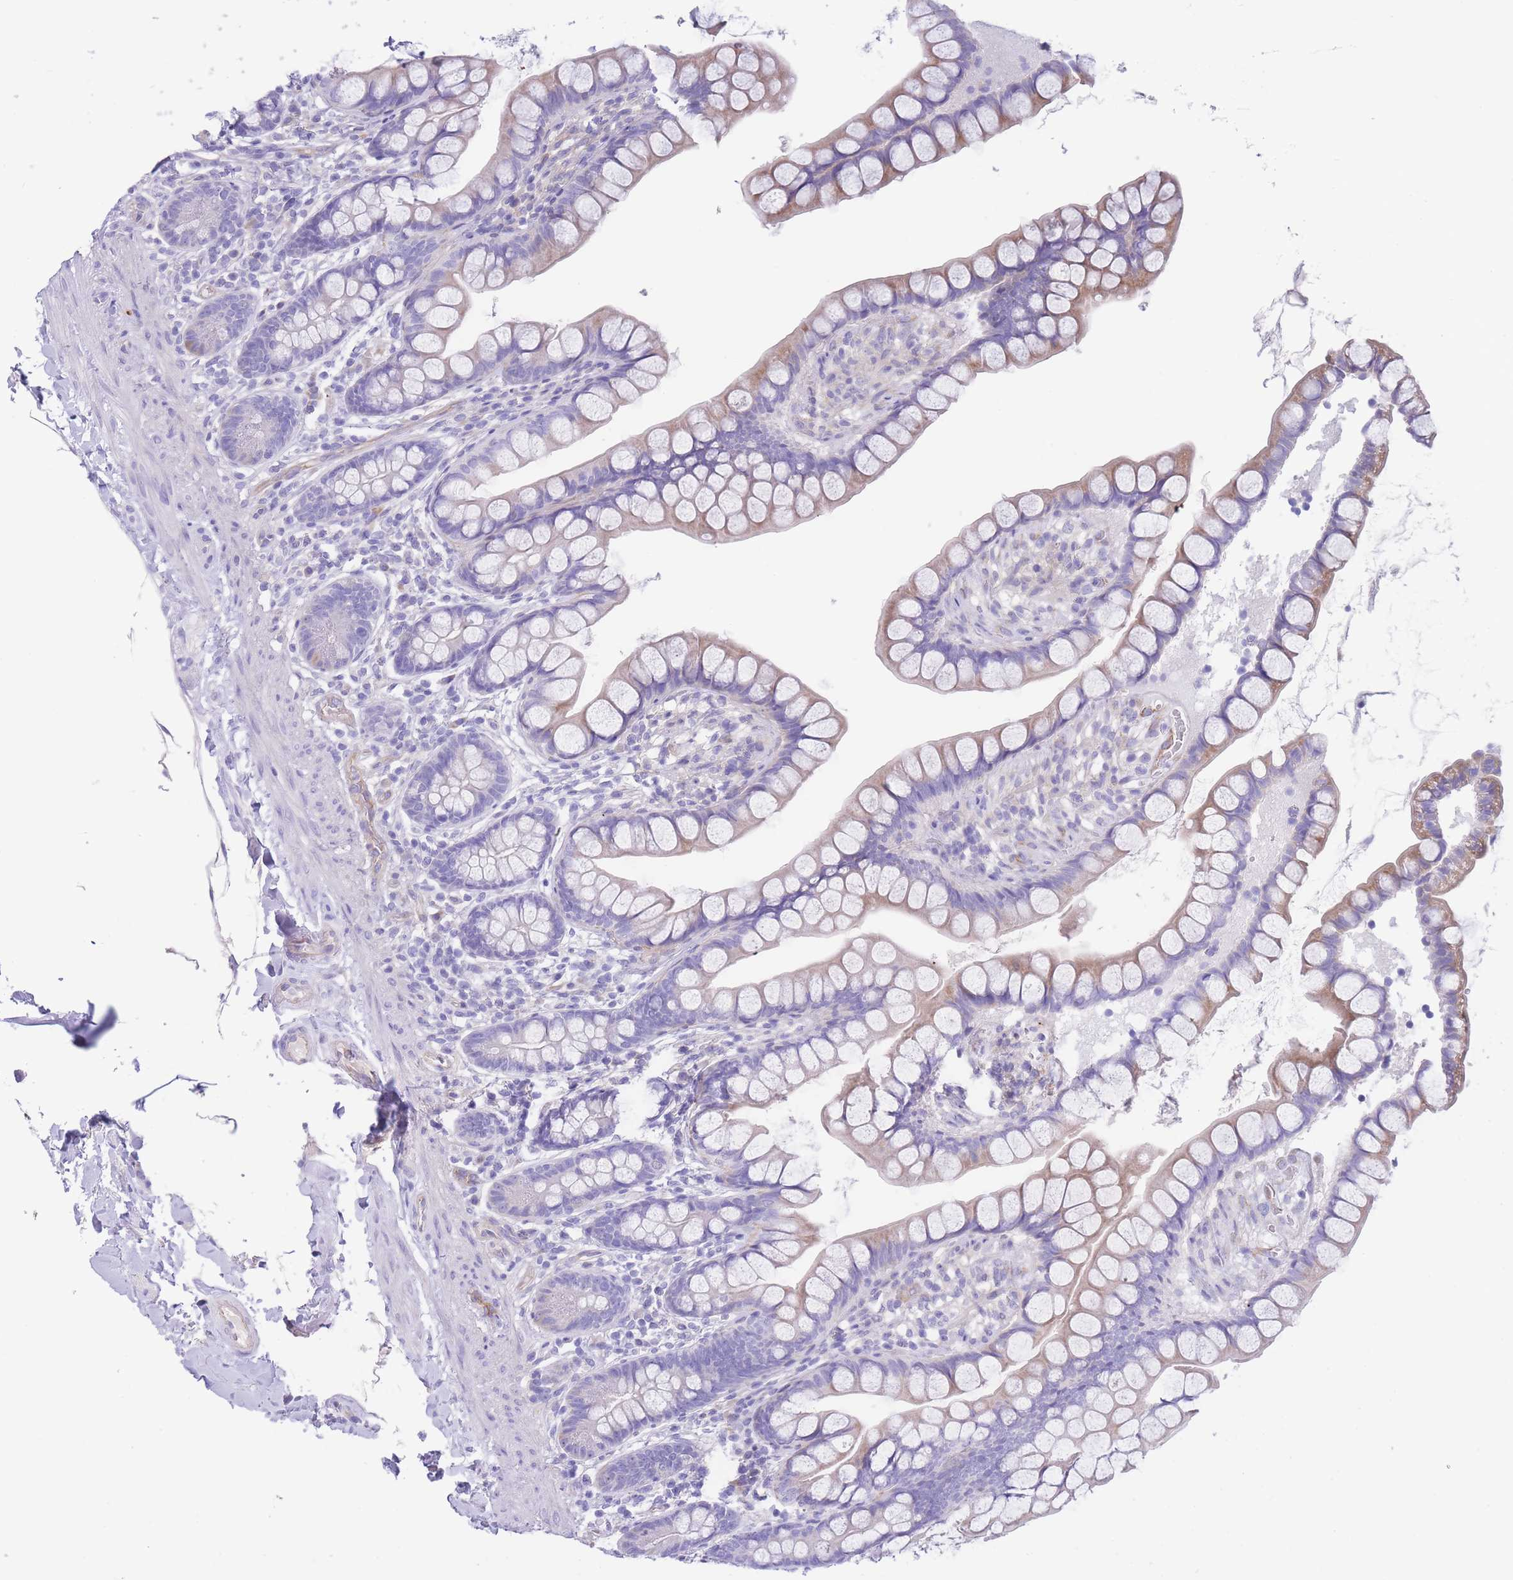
{"staining": {"intensity": "weak", "quantity": "25%-75%", "location": "cytoplasmic/membranous"}, "tissue": "small intestine", "cell_type": "Glandular cells", "image_type": "normal", "snomed": [{"axis": "morphology", "description": "Normal tissue, NOS"}, {"axis": "topography", "description": "Small intestine"}], "caption": "About 25%-75% of glandular cells in unremarkable small intestine display weak cytoplasmic/membranous protein expression as visualized by brown immunohistochemical staining.", "gene": "DET1", "patient": {"sex": "male", "age": 70}}